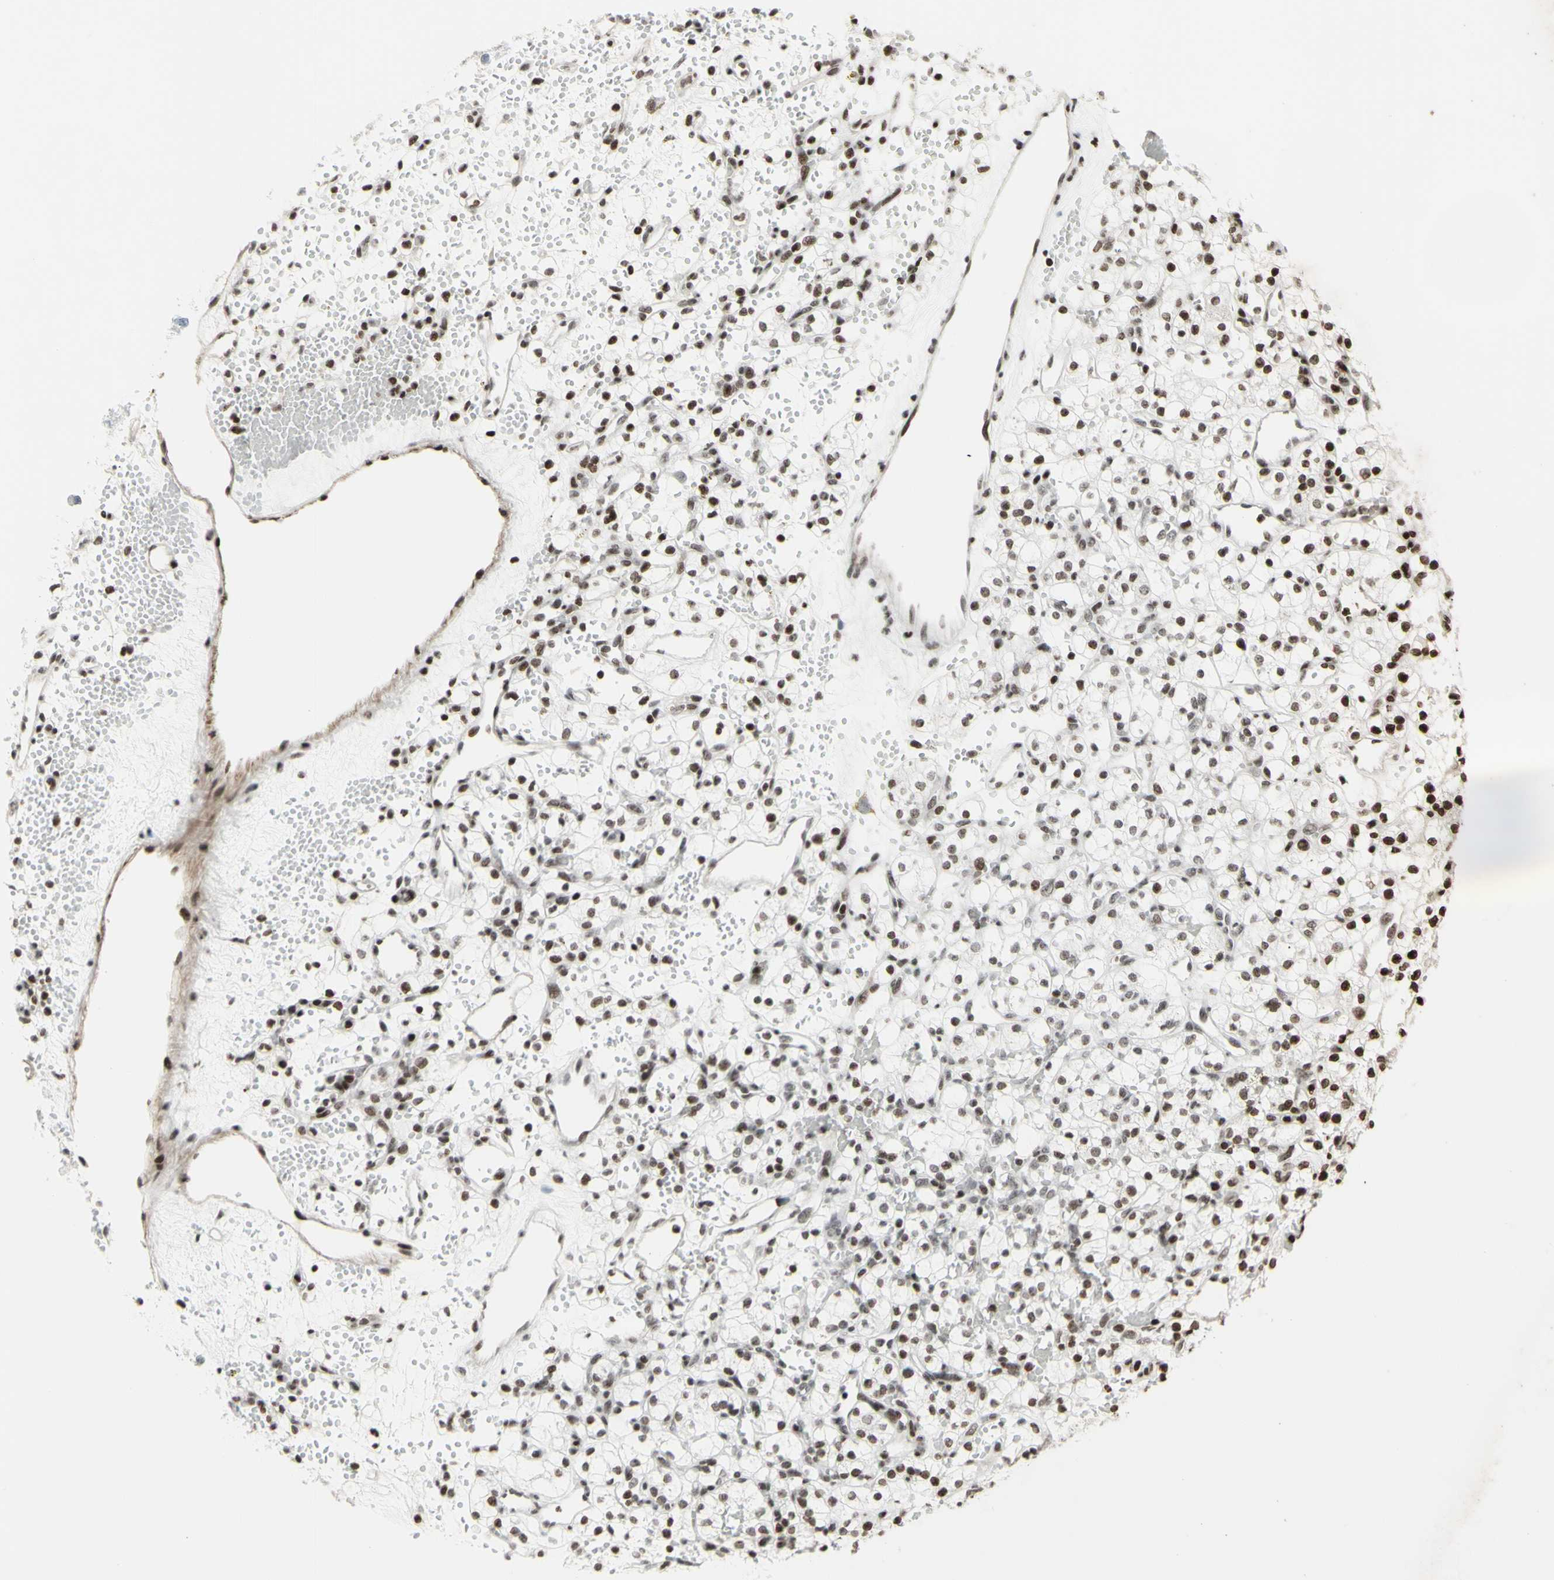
{"staining": {"intensity": "moderate", "quantity": "25%-75%", "location": "nuclear"}, "tissue": "renal cancer", "cell_type": "Tumor cells", "image_type": "cancer", "snomed": [{"axis": "morphology", "description": "Adenocarcinoma, NOS"}, {"axis": "topography", "description": "Kidney"}], "caption": "Tumor cells display medium levels of moderate nuclear expression in approximately 25%-75% of cells in renal adenocarcinoma. (Stains: DAB in brown, nuclei in blue, Microscopy: brightfield microscopy at high magnification).", "gene": "SUPT6H", "patient": {"sex": "female", "age": 60}}